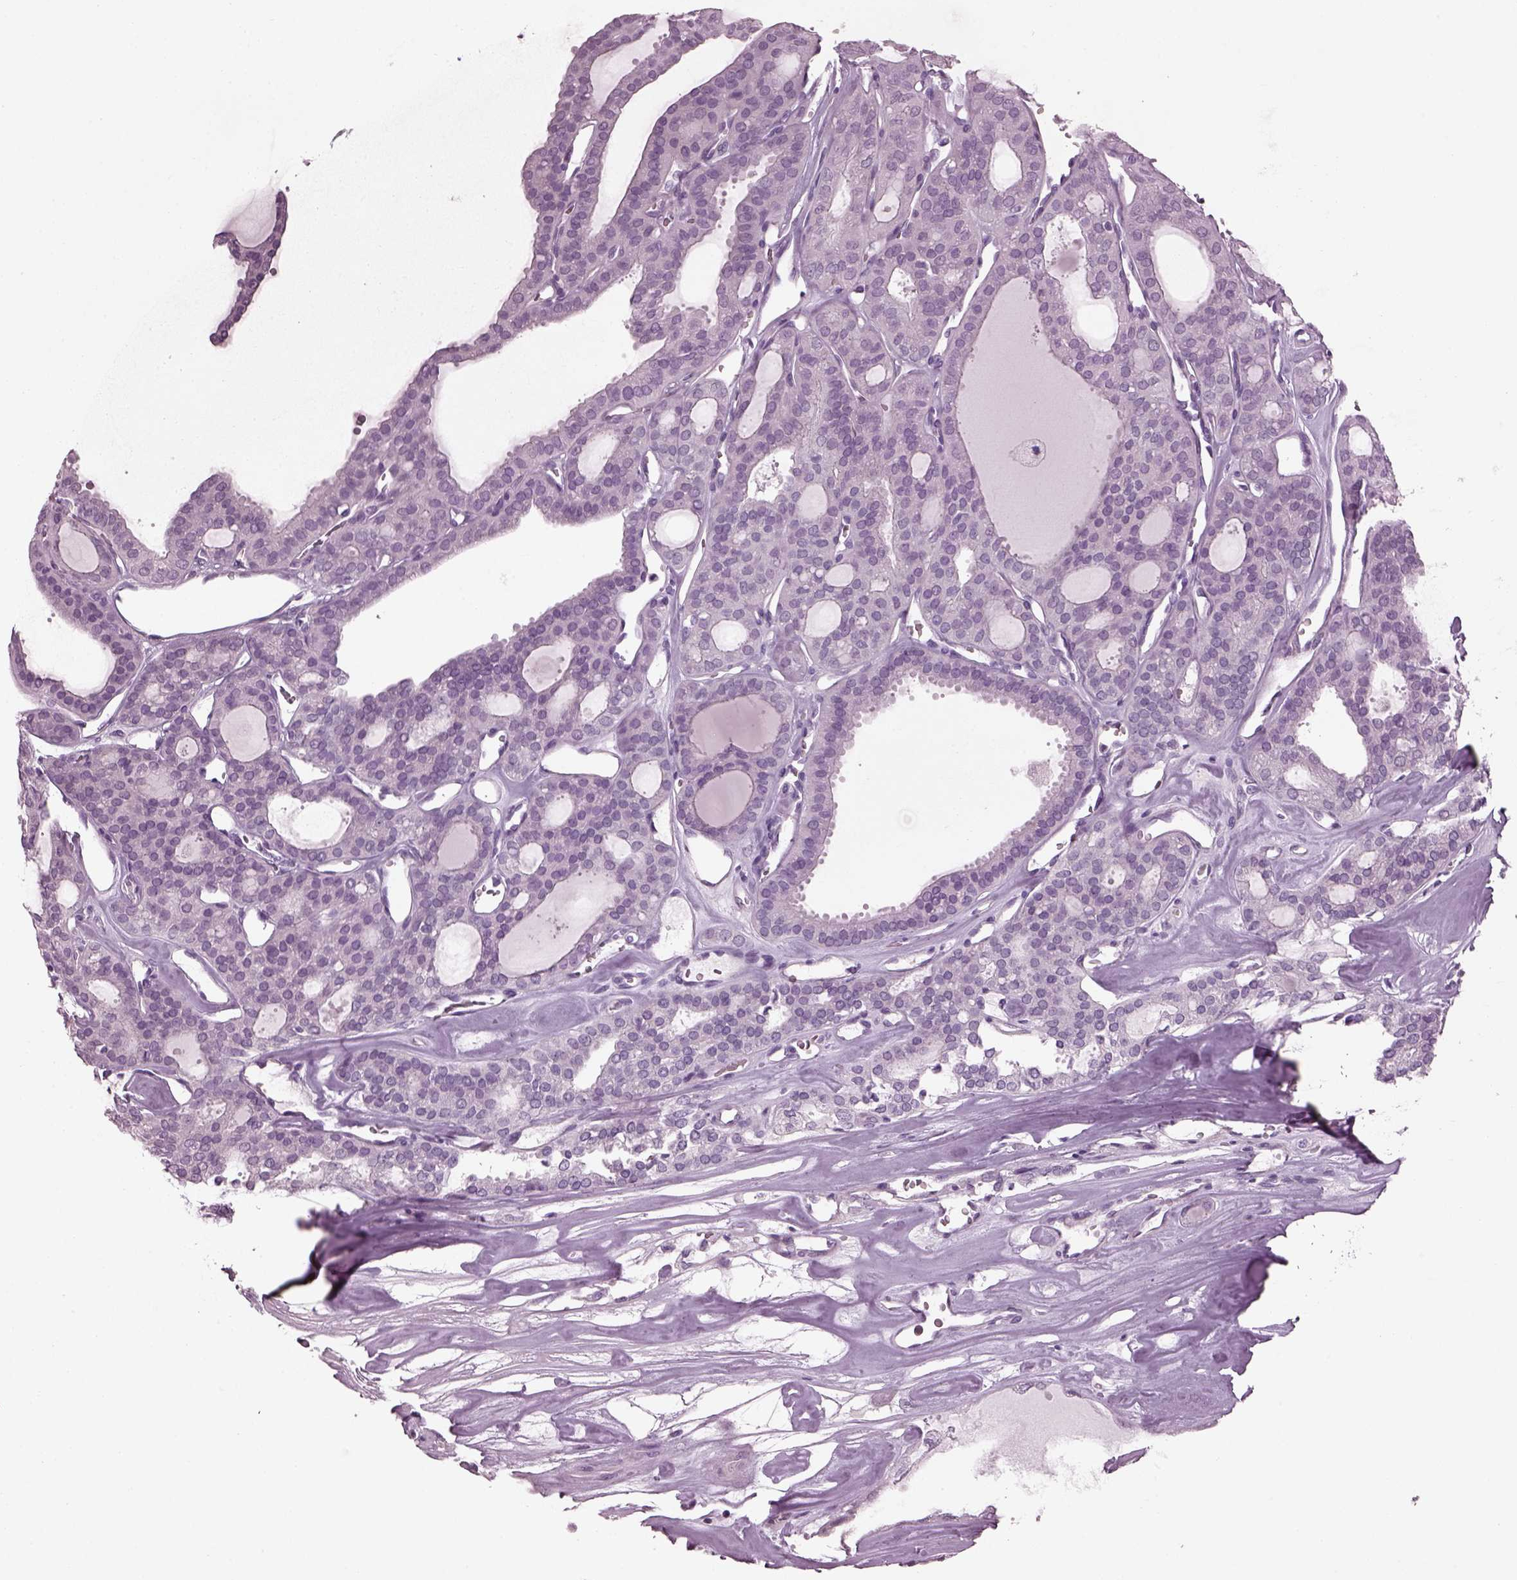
{"staining": {"intensity": "negative", "quantity": "none", "location": "none"}, "tissue": "thyroid cancer", "cell_type": "Tumor cells", "image_type": "cancer", "snomed": [{"axis": "morphology", "description": "Follicular adenoma carcinoma, NOS"}, {"axis": "topography", "description": "Thyroid gland"}], "caption": "A histopathology image of thyroid cancer (follicular adenoma carcinoma) stained for a protein displays no brown staining in tumor cells.", "gene": "PDC", "patient": {"sex": "male", "age": 75}}